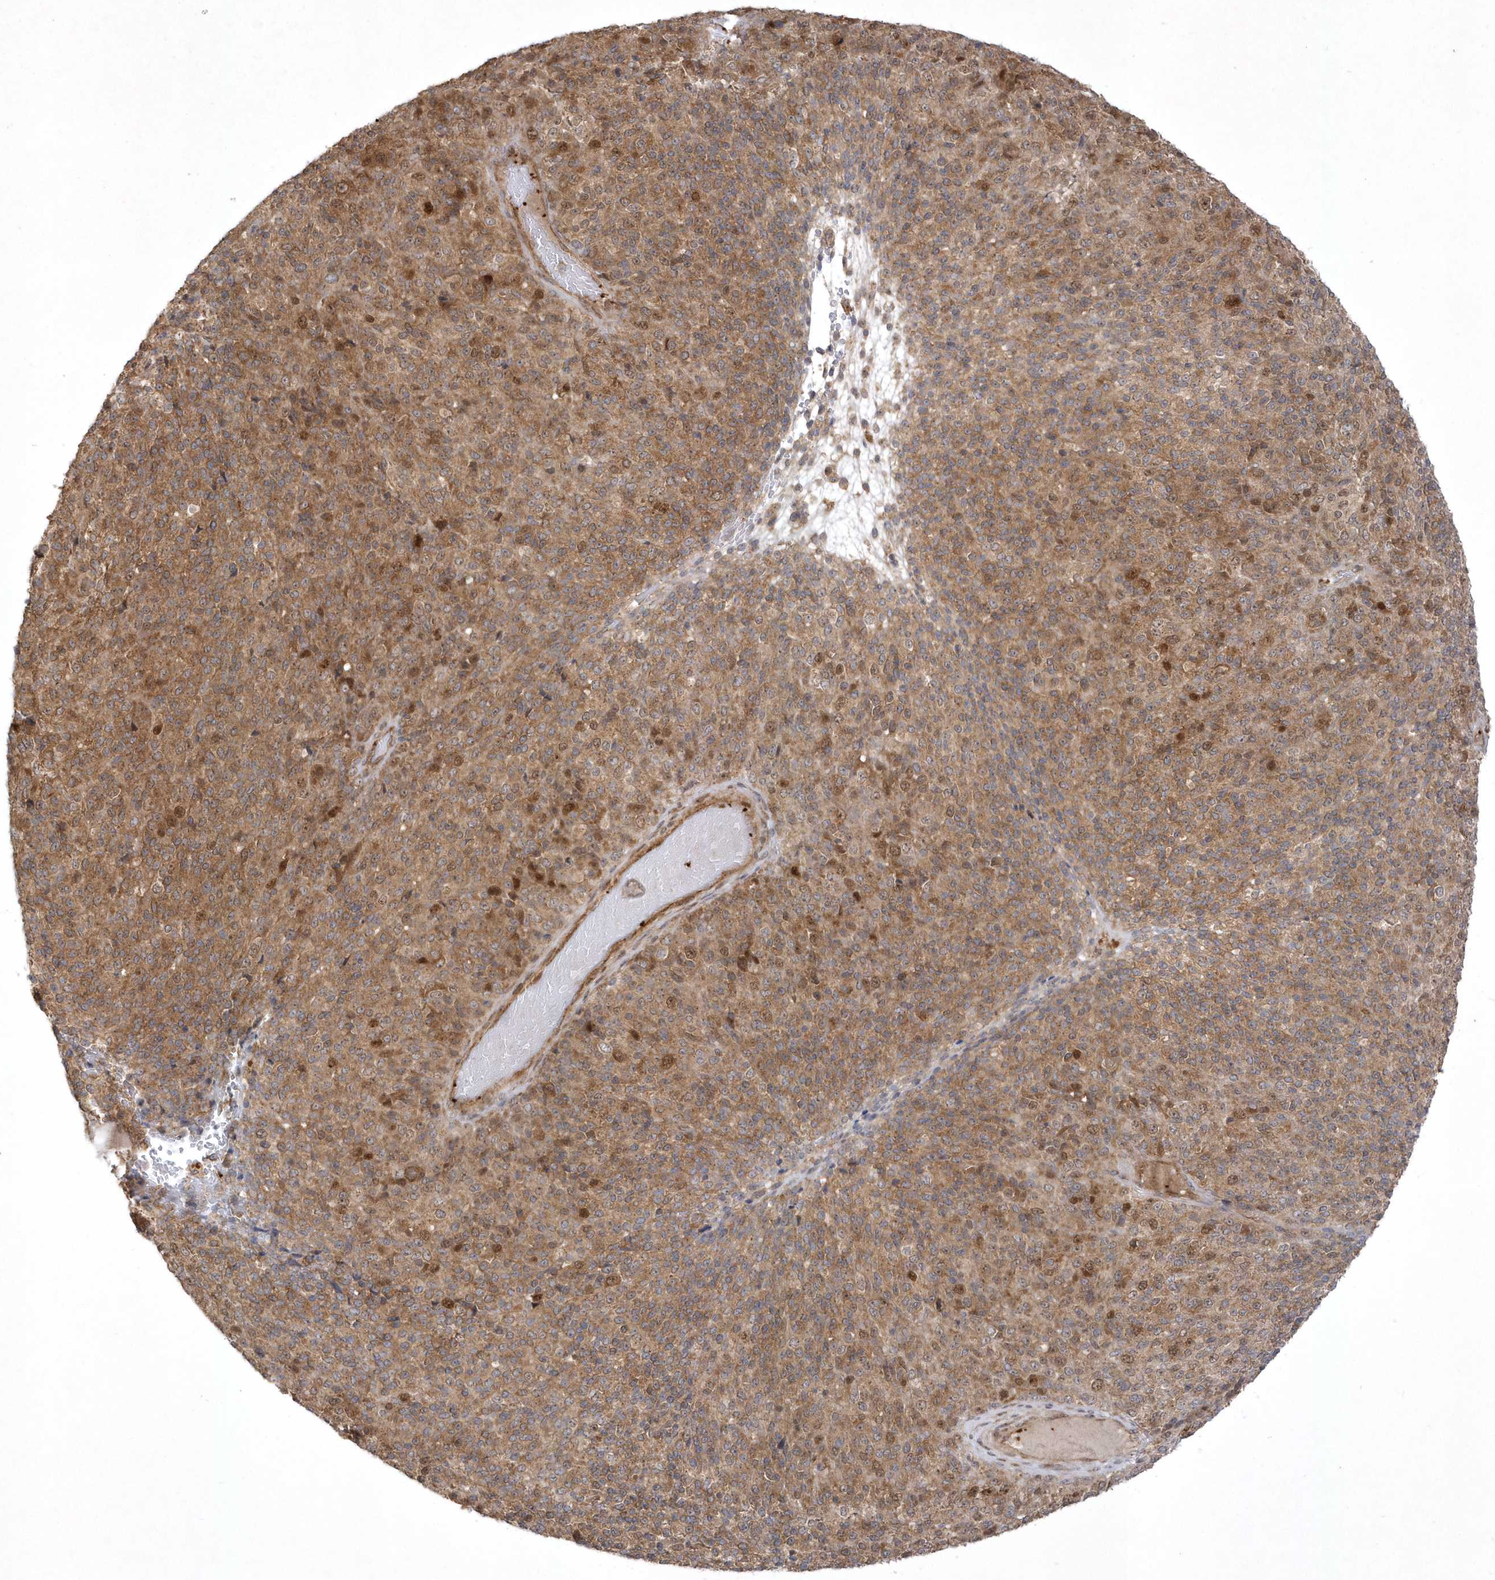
{"staining": {"intensity": "moderate", "quantity": ">75%", "location": "cytoplasmic/membranous,nuclear"}, "tissue": "melanoma", "cell_type": "Tumor cells", "image_type": "cancer", "snomed": [{"axis": "morphology", "description": "Malignant melanoma, Metastatic site"}, {"axis": "topography", "description": "Brain"}], "caption": "Melanoma stained with DAB IHC displays medium levels of moderate cytoplasmic/membranous and nuclear positivity in approximately >75% of tumor cells.", "gene": "NAF1", "patient": {"sex": "female", "age": 56}}